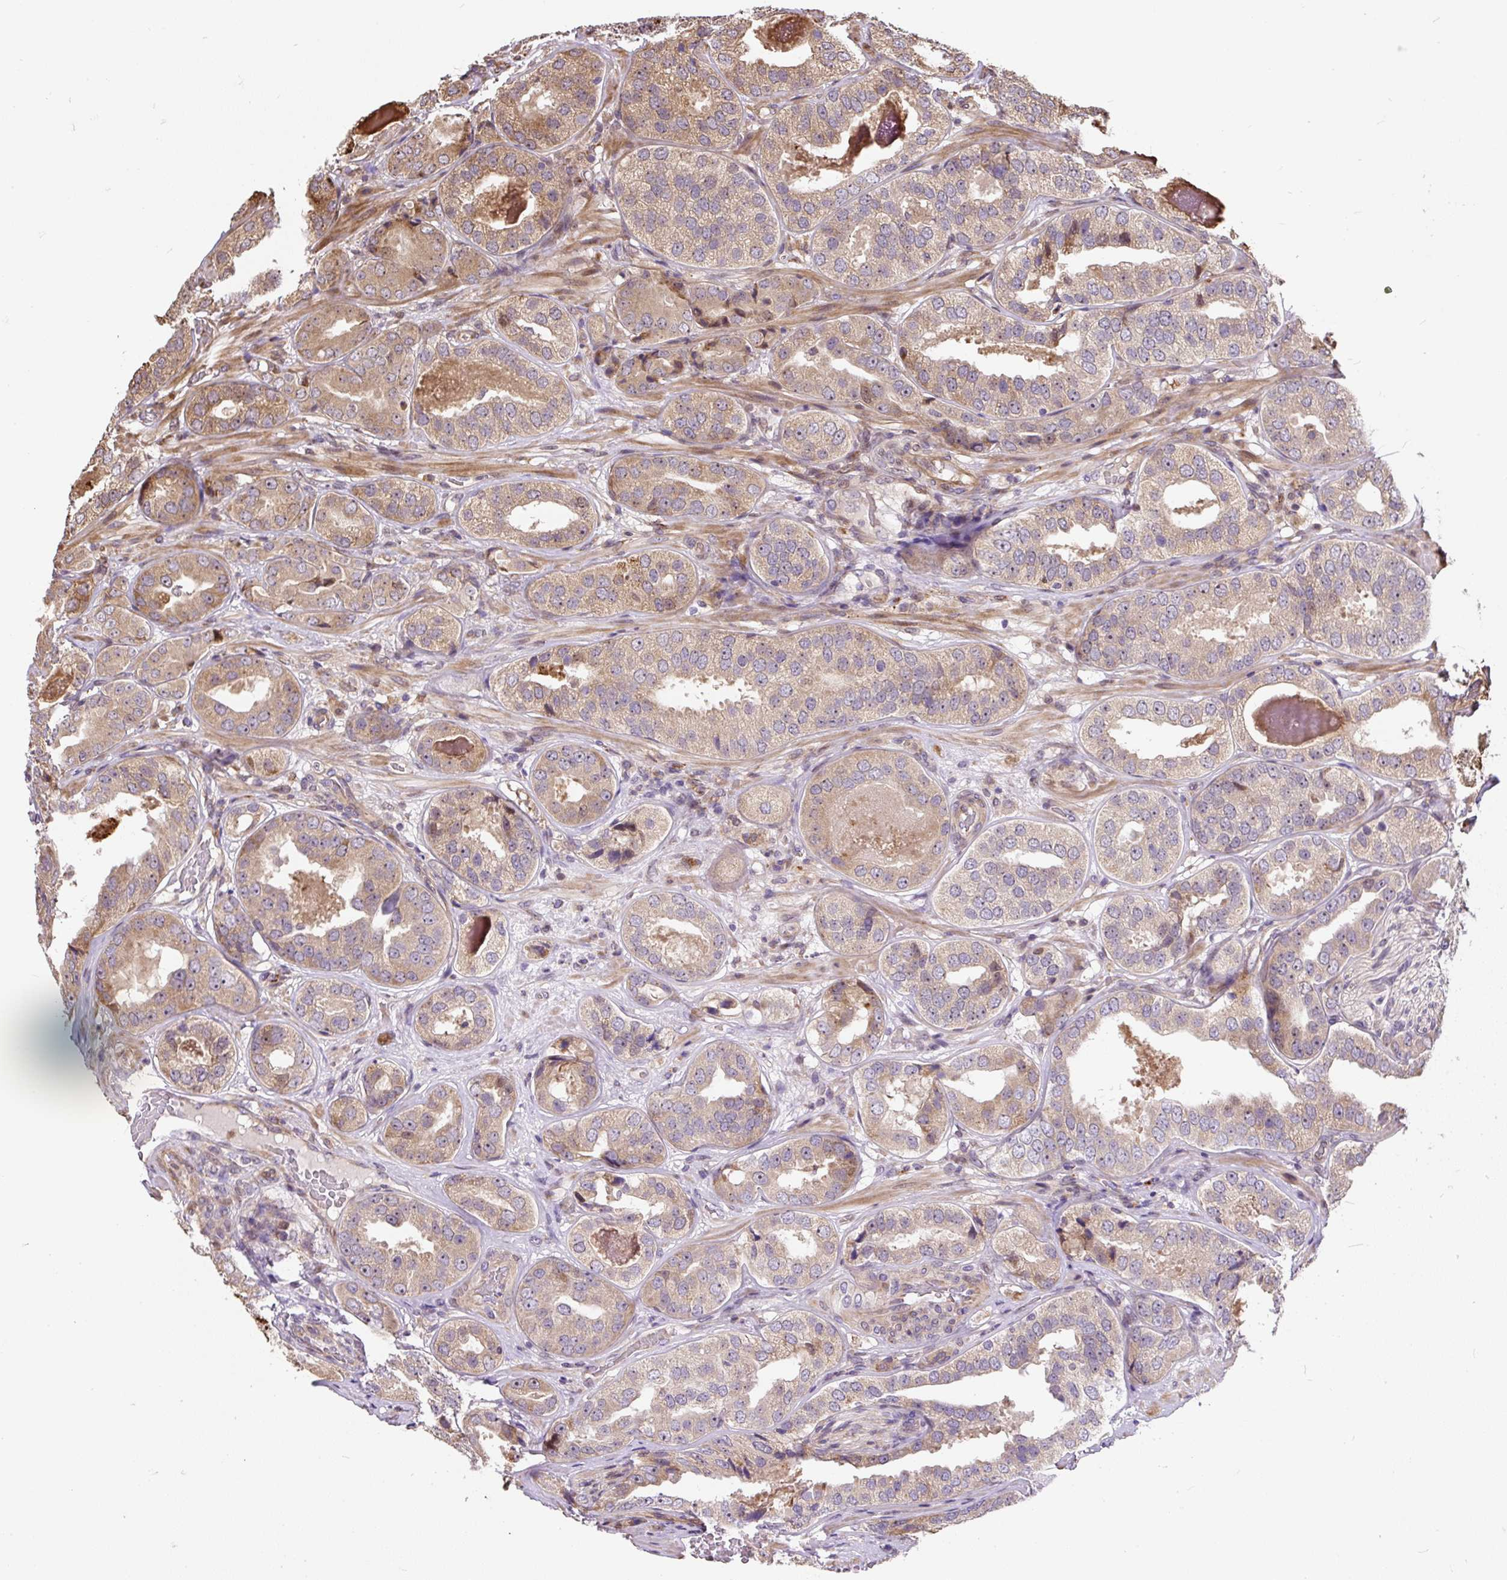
{"staining": {"intensity": "weak", "quantity": ">75%", "location": "cytoplasmic/membranous"}, "tissue": "prostate cancer", "cell_type": "Tumor cells", "image_type": "cancer", "snomed": [{"axis": "morphology", "description": "Adenocarcinoma, High grade"}, {"axis": "topography", "description": "Prostate"}], "caption": "An image of prostate adenocarcinoma (high-grade) stained for a protein exhibits weak cytoplasmic/membranous brown staining in tumor cells.", "gene": "PUS7L", "patient": {"sex": "male", "age": 63}}